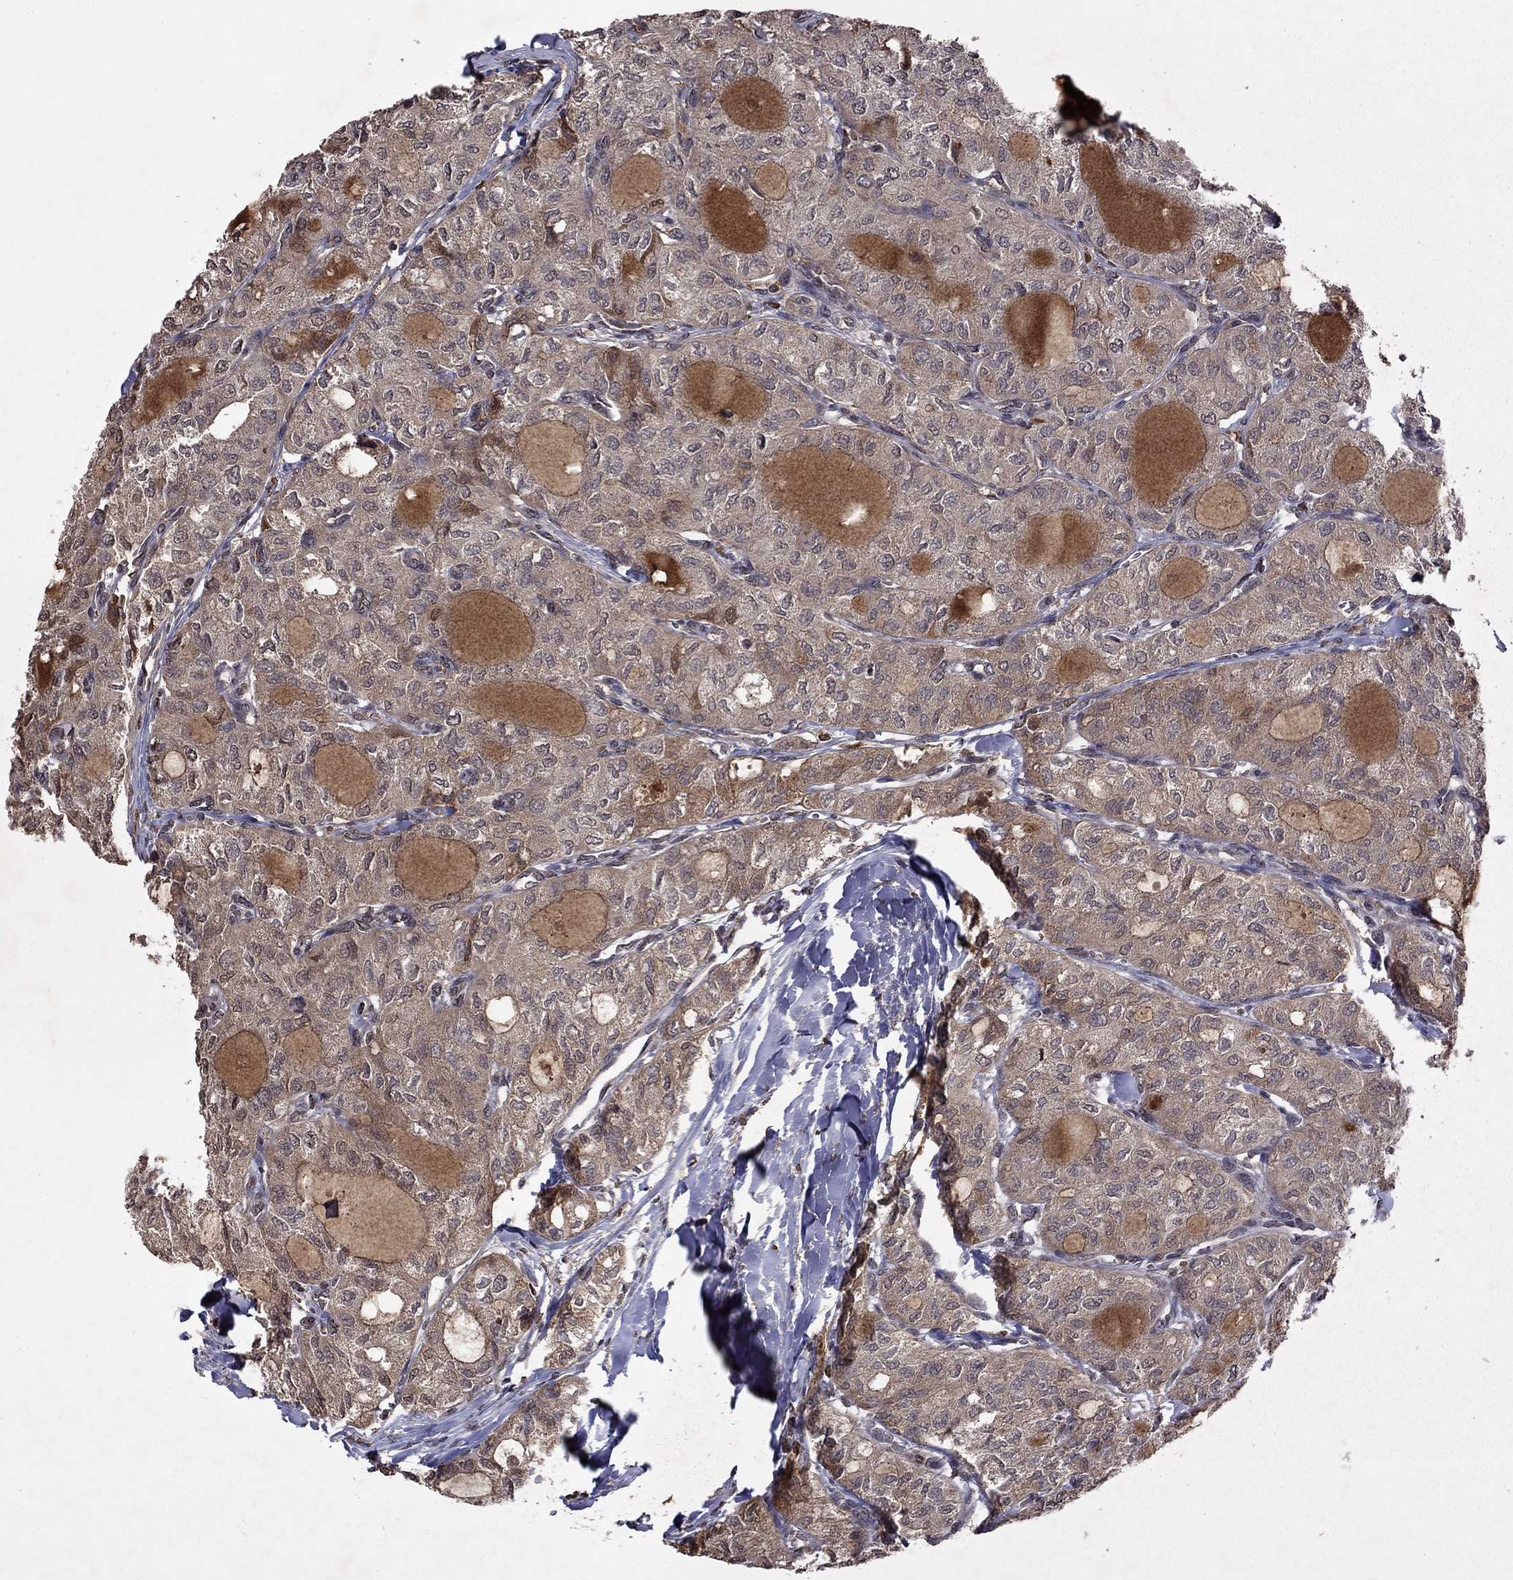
{"staining": {"intensity": "weak", "quantity": "<25%", "location": "cytoplasmic/membranous"}, "tissue": "thyroid cancer", "cell_type": "Tumor cells", "image_type": "cancer", "snomed": [{"axis": "morphology", "description": "Follicular adenoma carcinoma, NOS"}, {"axis": "topography", "description": "Thyroid gland"}], "caption": "The immunohistochemistry image has no significant staining in tumor cells of follicular adenoma carcinoma (thyroid) tissue.", "gene": "NLGN1", "patient": {"sex": "male", "age": 75}}